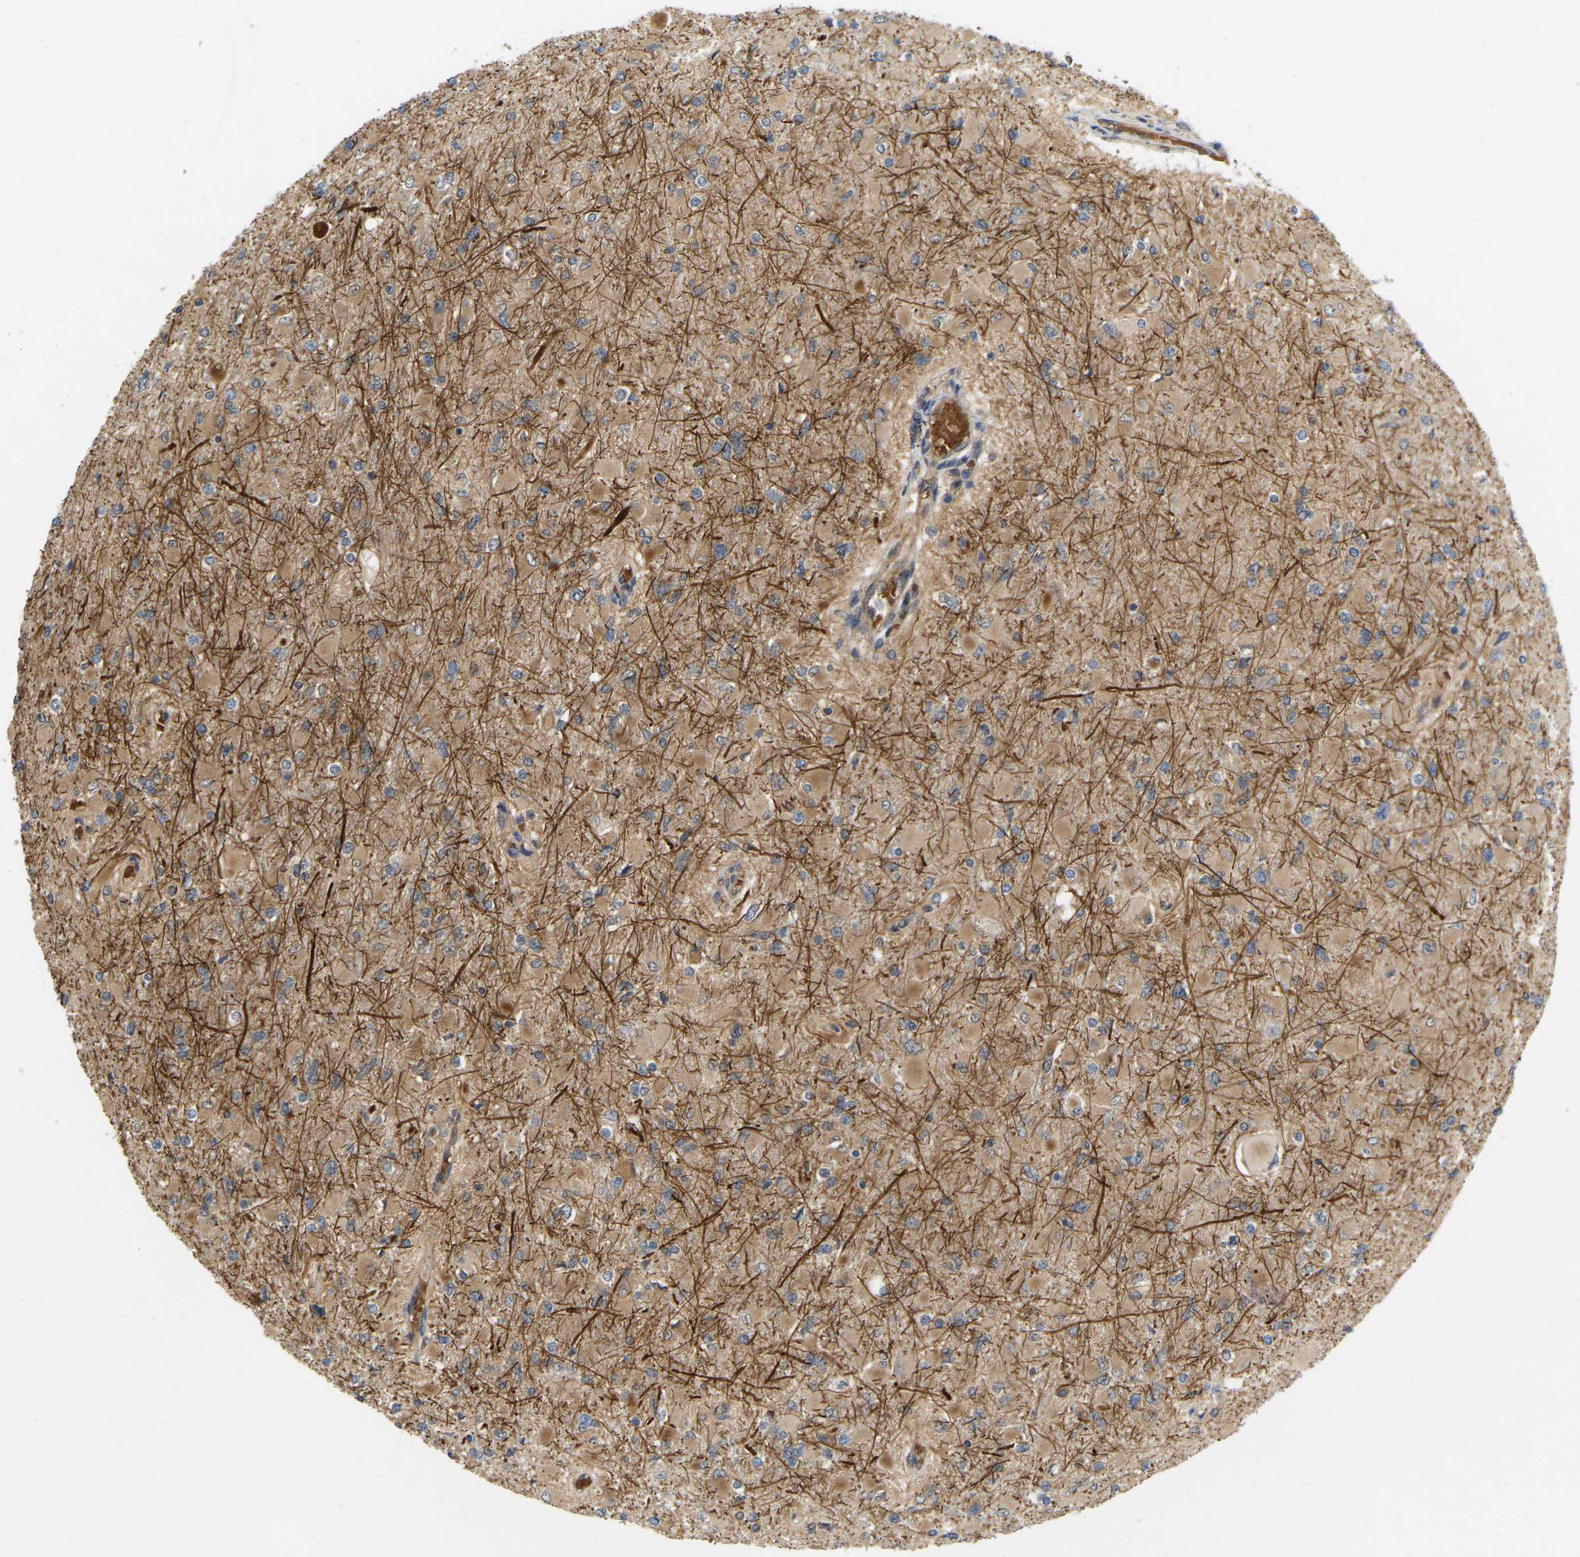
{"staining": {"intensity": "weak", "quantity": ">75%", "location": "cytoplasmic/membranous"}, "tissue": "glioma", "cell_type": "Tumor cells", "image_type": "cancer", "snomed": [{"axis": "morphology", "description": "Glioma, malignant, High grade"}, {"axis": "topography", "description": "Cerebral cortex"}], "caption": "Immunohistochemical staining of malignant glioma (high-grade) demonstrates low levels of weak cytoplasmic/membranous staining in about >75% of tumor cells.", "gene": "LIMK2", "patient": {"sex": "female", "age": 36}}